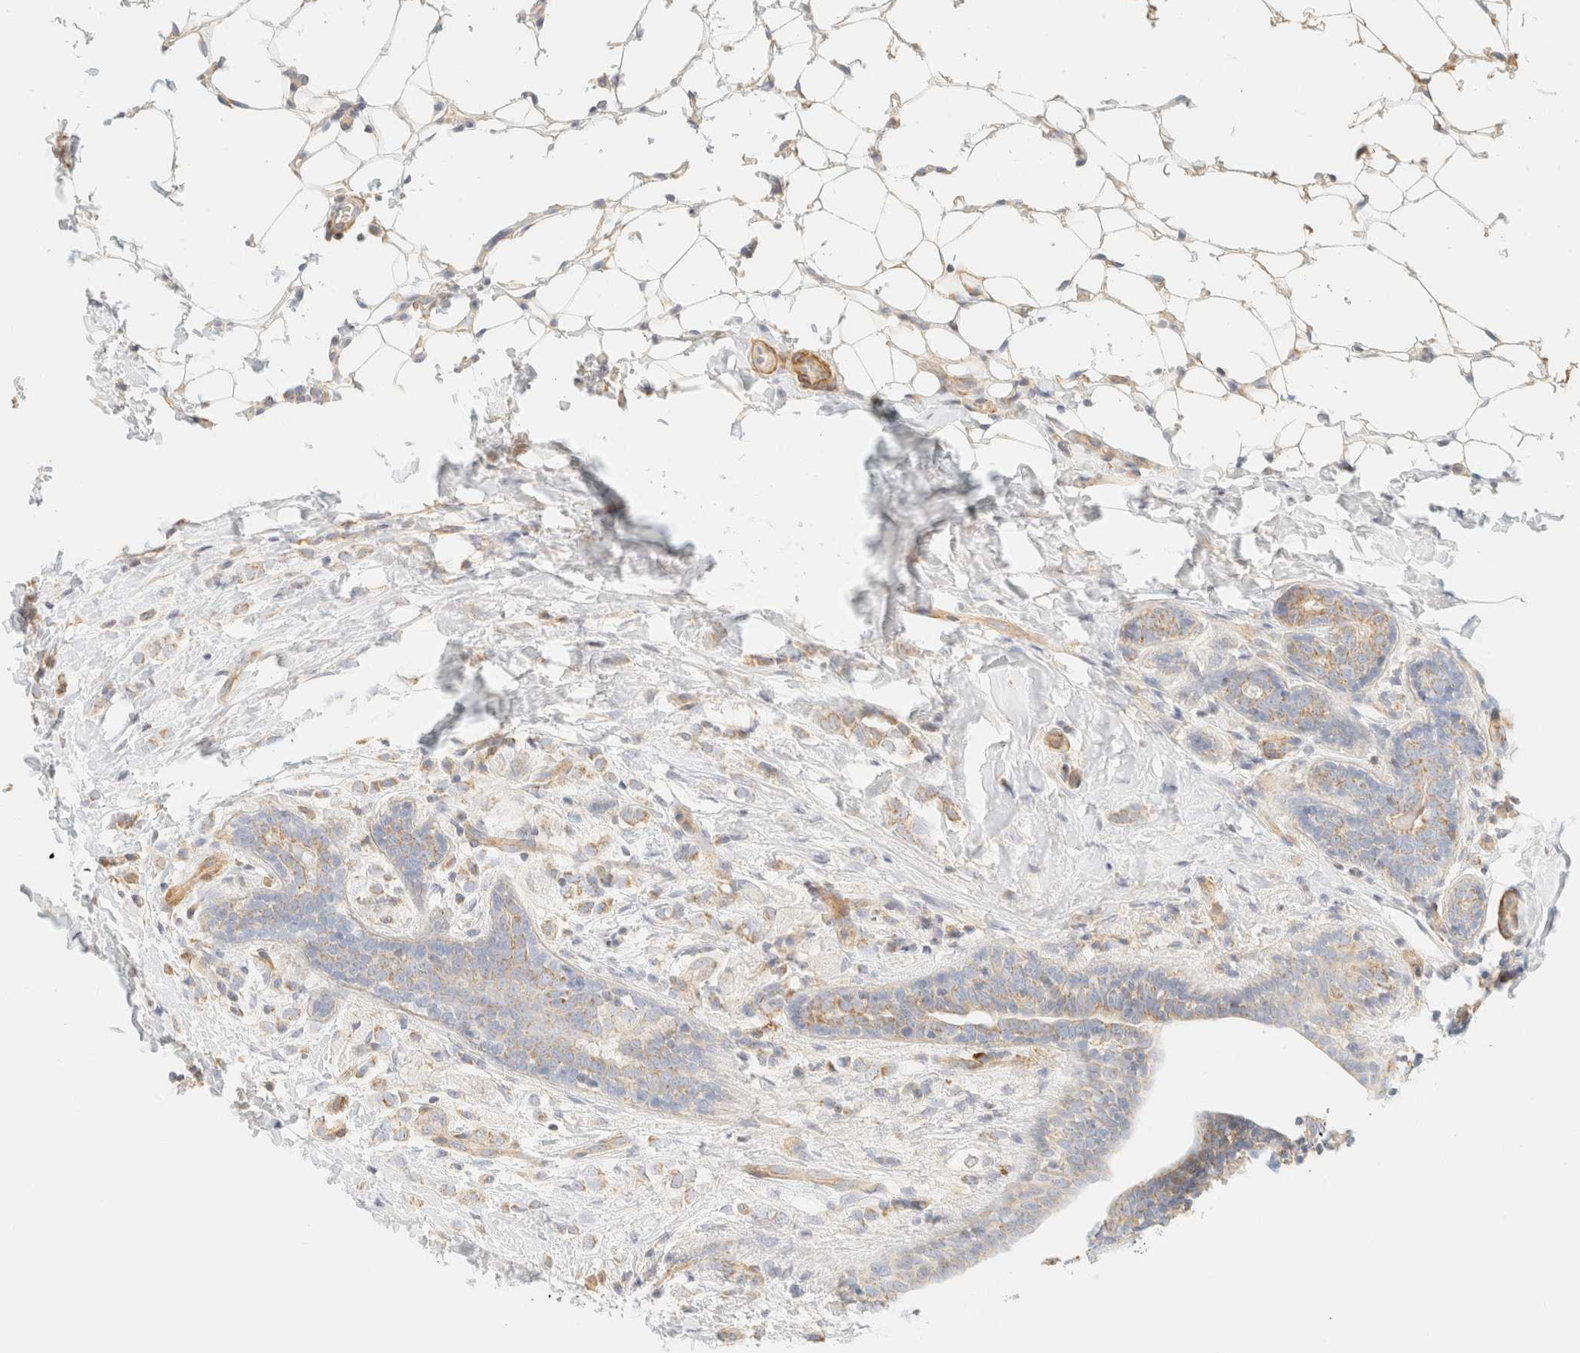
{"staining": {"intensity": "weak", "quantity": "25%-75%", "location": "cytoplasmic/membranous"}, "tissue": "breast cancer", "cell_type": "Tumor cells", "image_type": "cancer", "snomed": [{"axis": "morphology", "description": "Normal tissue, NOS"}, {"axis": "morphology", "description": "Lobular carcinoma"}, {"axis": "topography", "description": "Breast"}], "caption": "Protein analysis of breast lobular carcinoma tissue displays weak cytoplasmic/membranous staining in approximately 25%-75% of tumor cells.", "gene": "MRM3", "patient": {"sex": "female", "age": 47}}